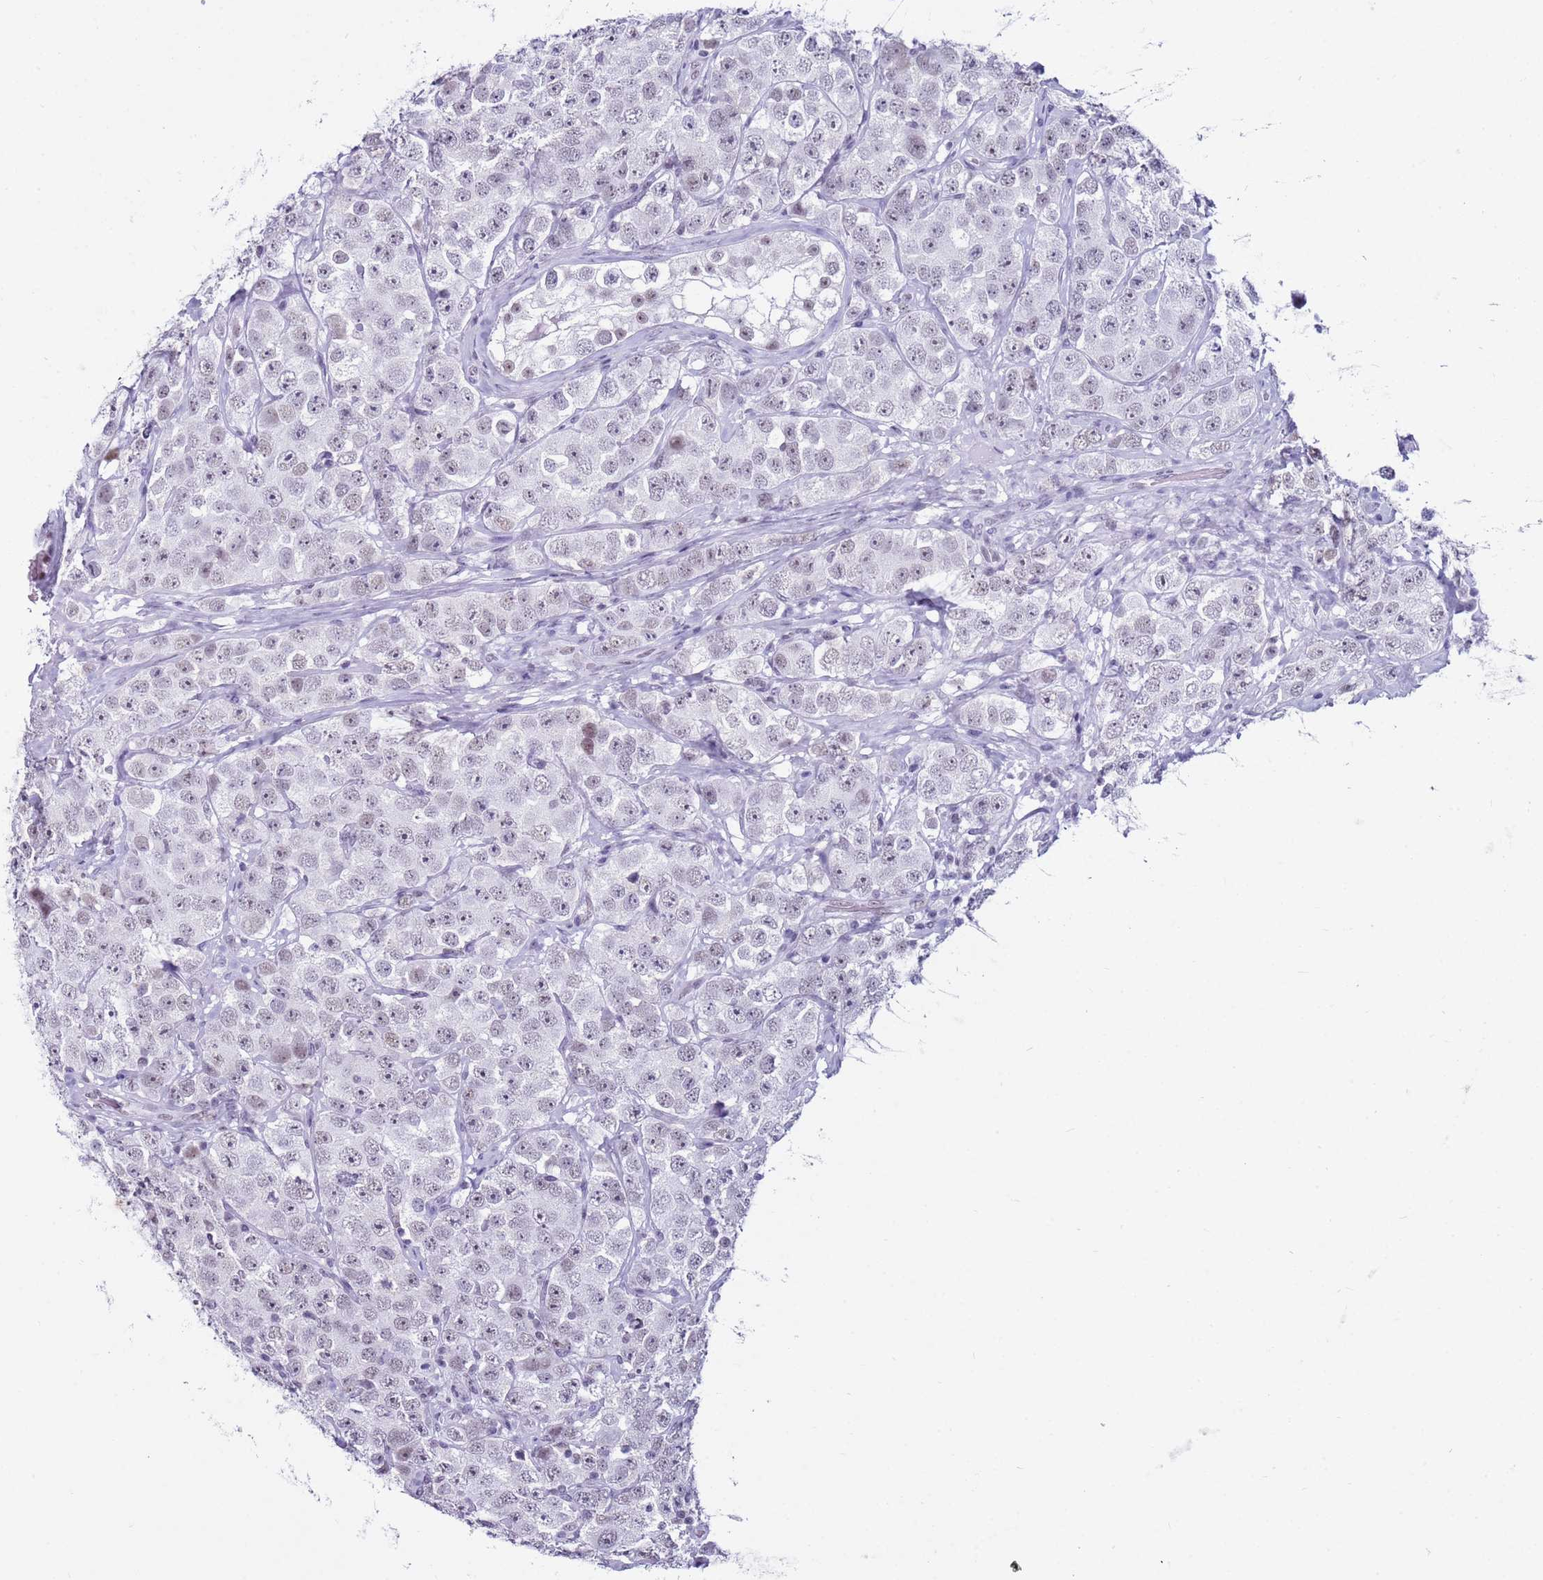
{"staining": {"intensity": "weak", "quantity": "<25%", "location": "nuclear"}, "tissue": "testis cancer", "cell_type": "Tumor cells", "image_type": "cancer", "snomed": [{"axis": "morphology", "description": "Seminoma, NOS"}, {"axis": "topography", "description": "Testis"}], "caption": "Testis seminoma stained for a protein using IHC exhibits no staining tumor cells.", "gene": "DHX15", "patient": {"sex": "male", "age": 28}}